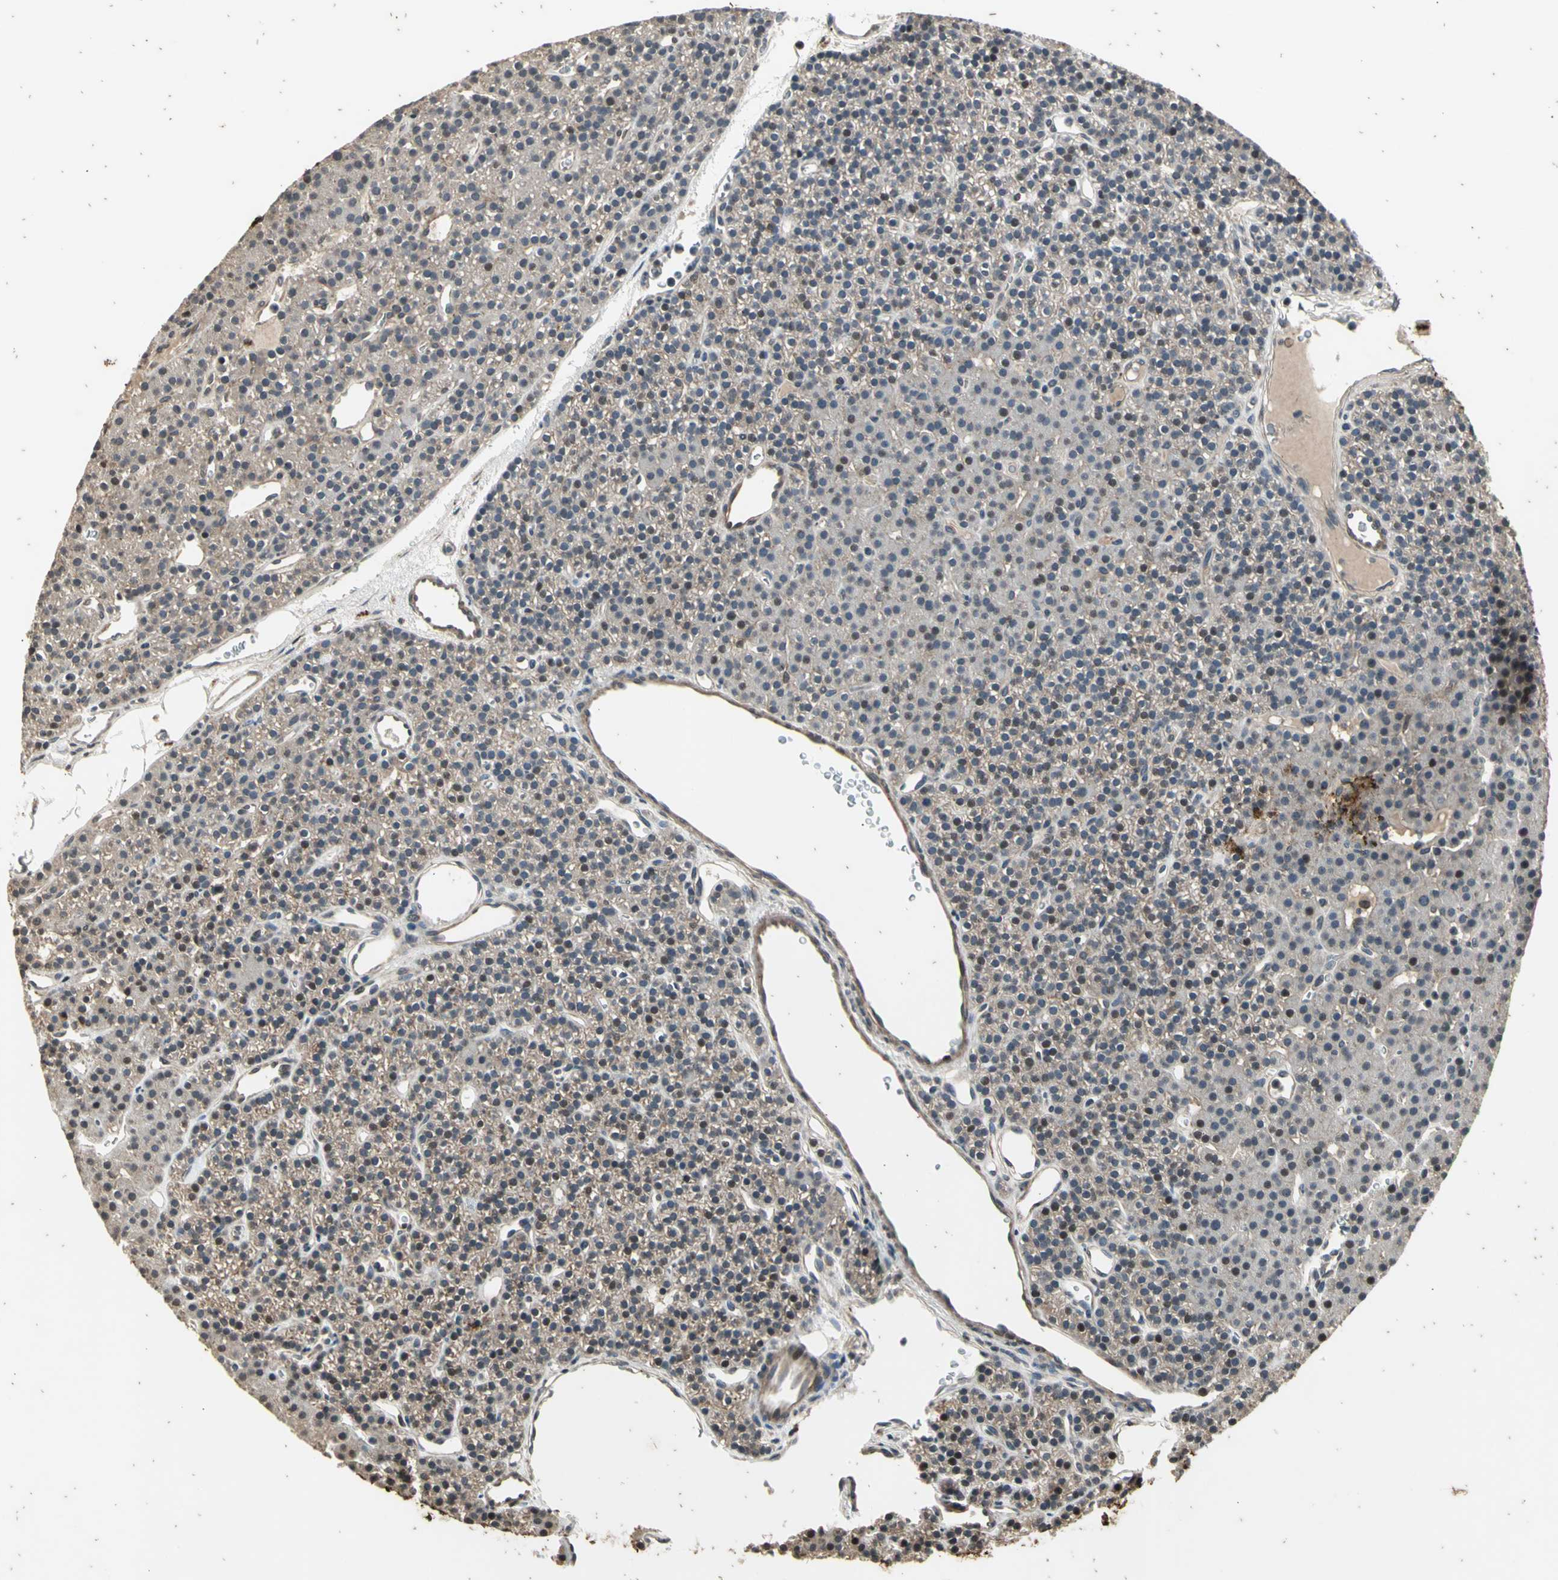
{"staining": {"intensity": "weak", "quantity": "25%-75%", "location": "cytoplasmic/membranous,nuclear"}, "tissue": "parathyroid gland", "cell_type": "Glandular cells", "image_type": "normal", "snomed": [{"axis": "morphology", "description": "Normal tissue, NOS"}, {"axis": "morphology", "description": "Hyperplasia, NOS"}, {"axis": "topography", "description": "Parathyroid gland"}], "caption": "Immunohistochemical staining of unremarkable parathyroid gland demonstrates 25%-75% levels of weak cytoplasmic/membranous,nuclear protein positivity in approximately 25%-75% of glandular cells.", "gene": "EFNB2", "patient": {"sex": "male", "age": 44}}